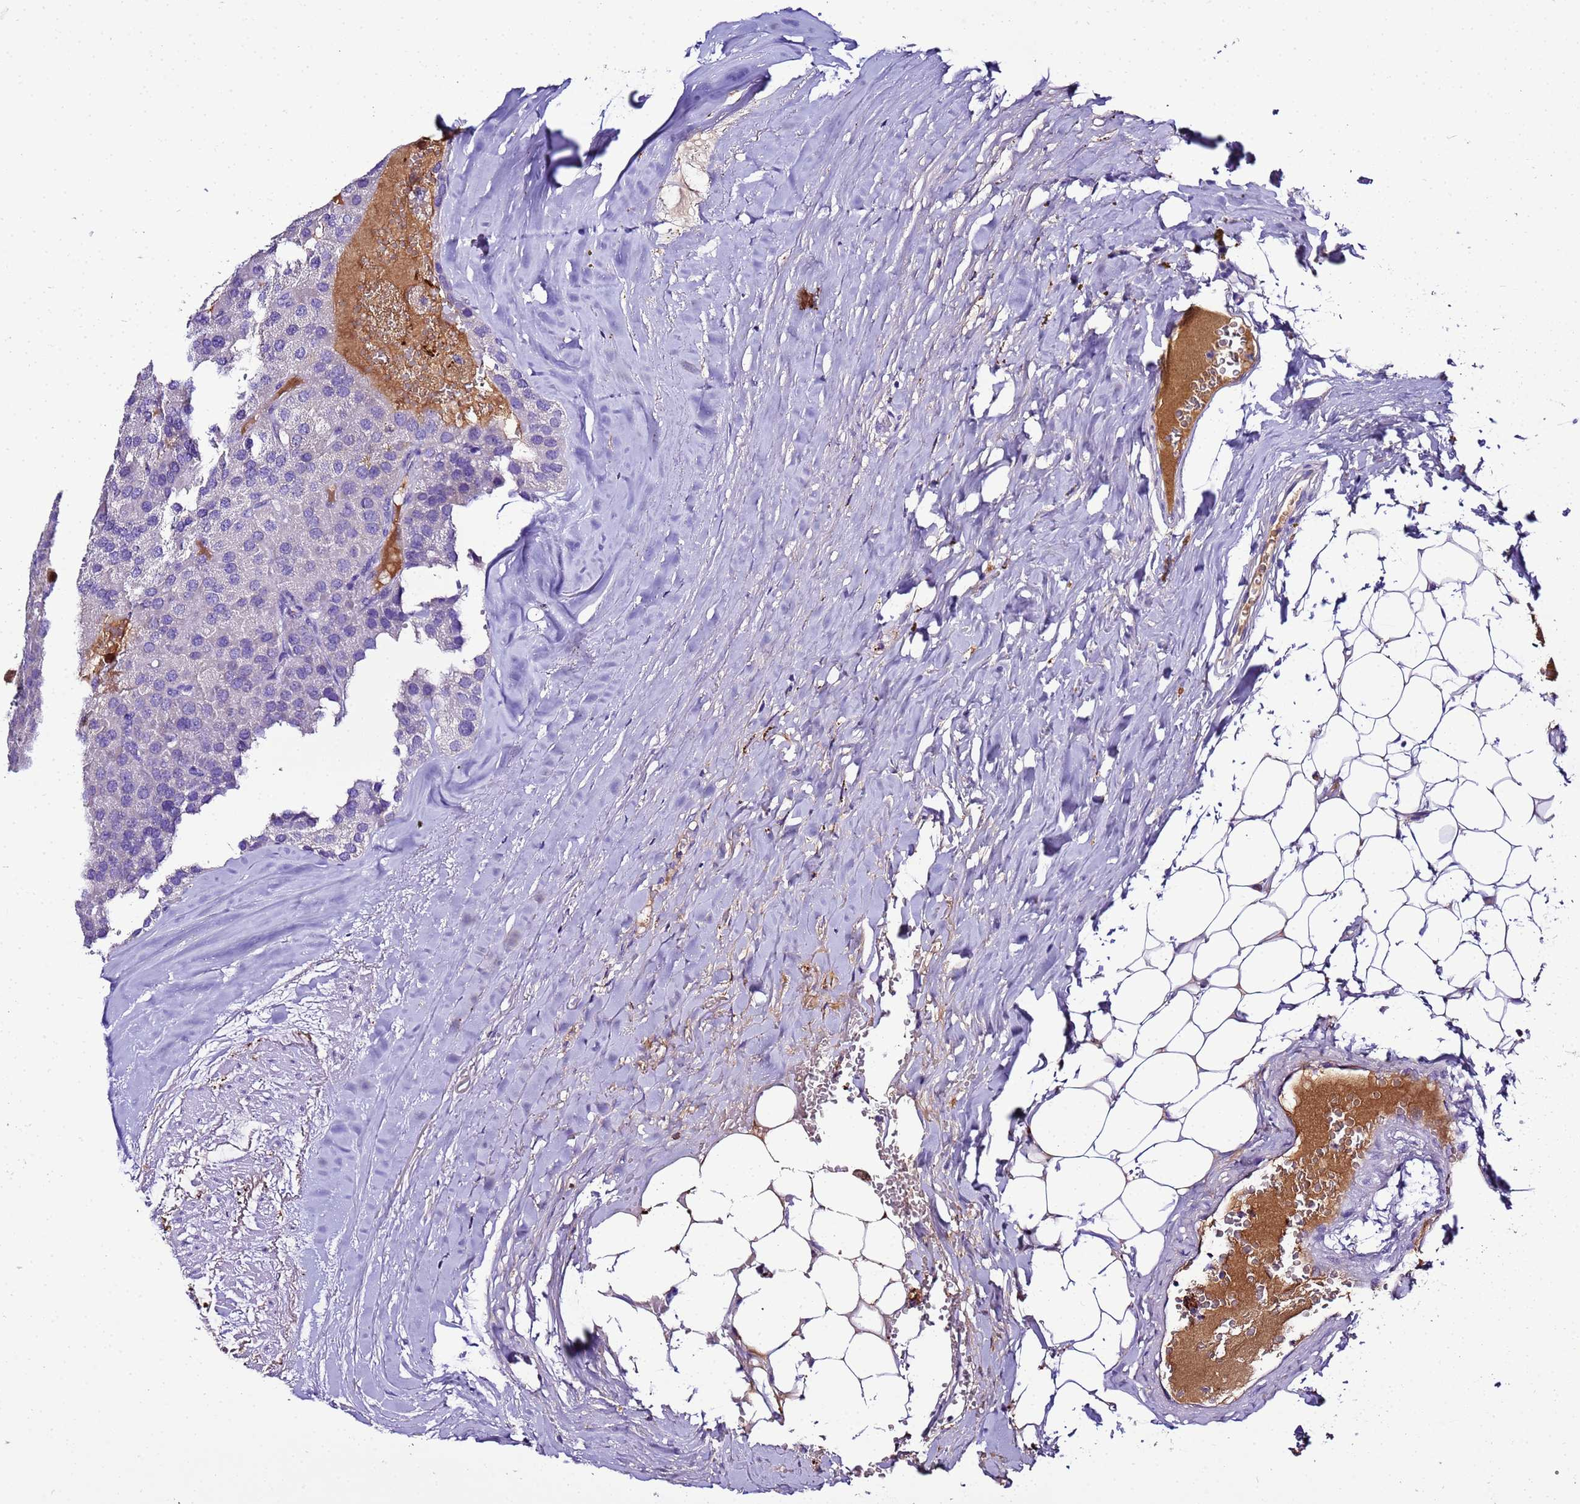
{"staining": {"intensity": "negative", "quantity": "none", "location": "none"}, "tissue": "parathyroid gland", "cell_type": "Glandular cells", "image_type": "normal", "snomed": [{"axis": "morphology", "description": "Normal tissue, NOS"}, {"axis": "morphology", "description": "Adenoma, NOS"}, {"axis": "topography", "description": "Parathyroid gland"}], "caption": "Immunohistochemistry (IHC) photomicrograph of benign parathyroid gland stained for a protein (brown), which shows no positivity in glandular cells. (Stains: DAB IHC with hematoxylin counter stain, Microscopy: brightfield microscopy at high magnification).", "gene": "CFHR1", "patient": {"sex": "female", "age": 86}}